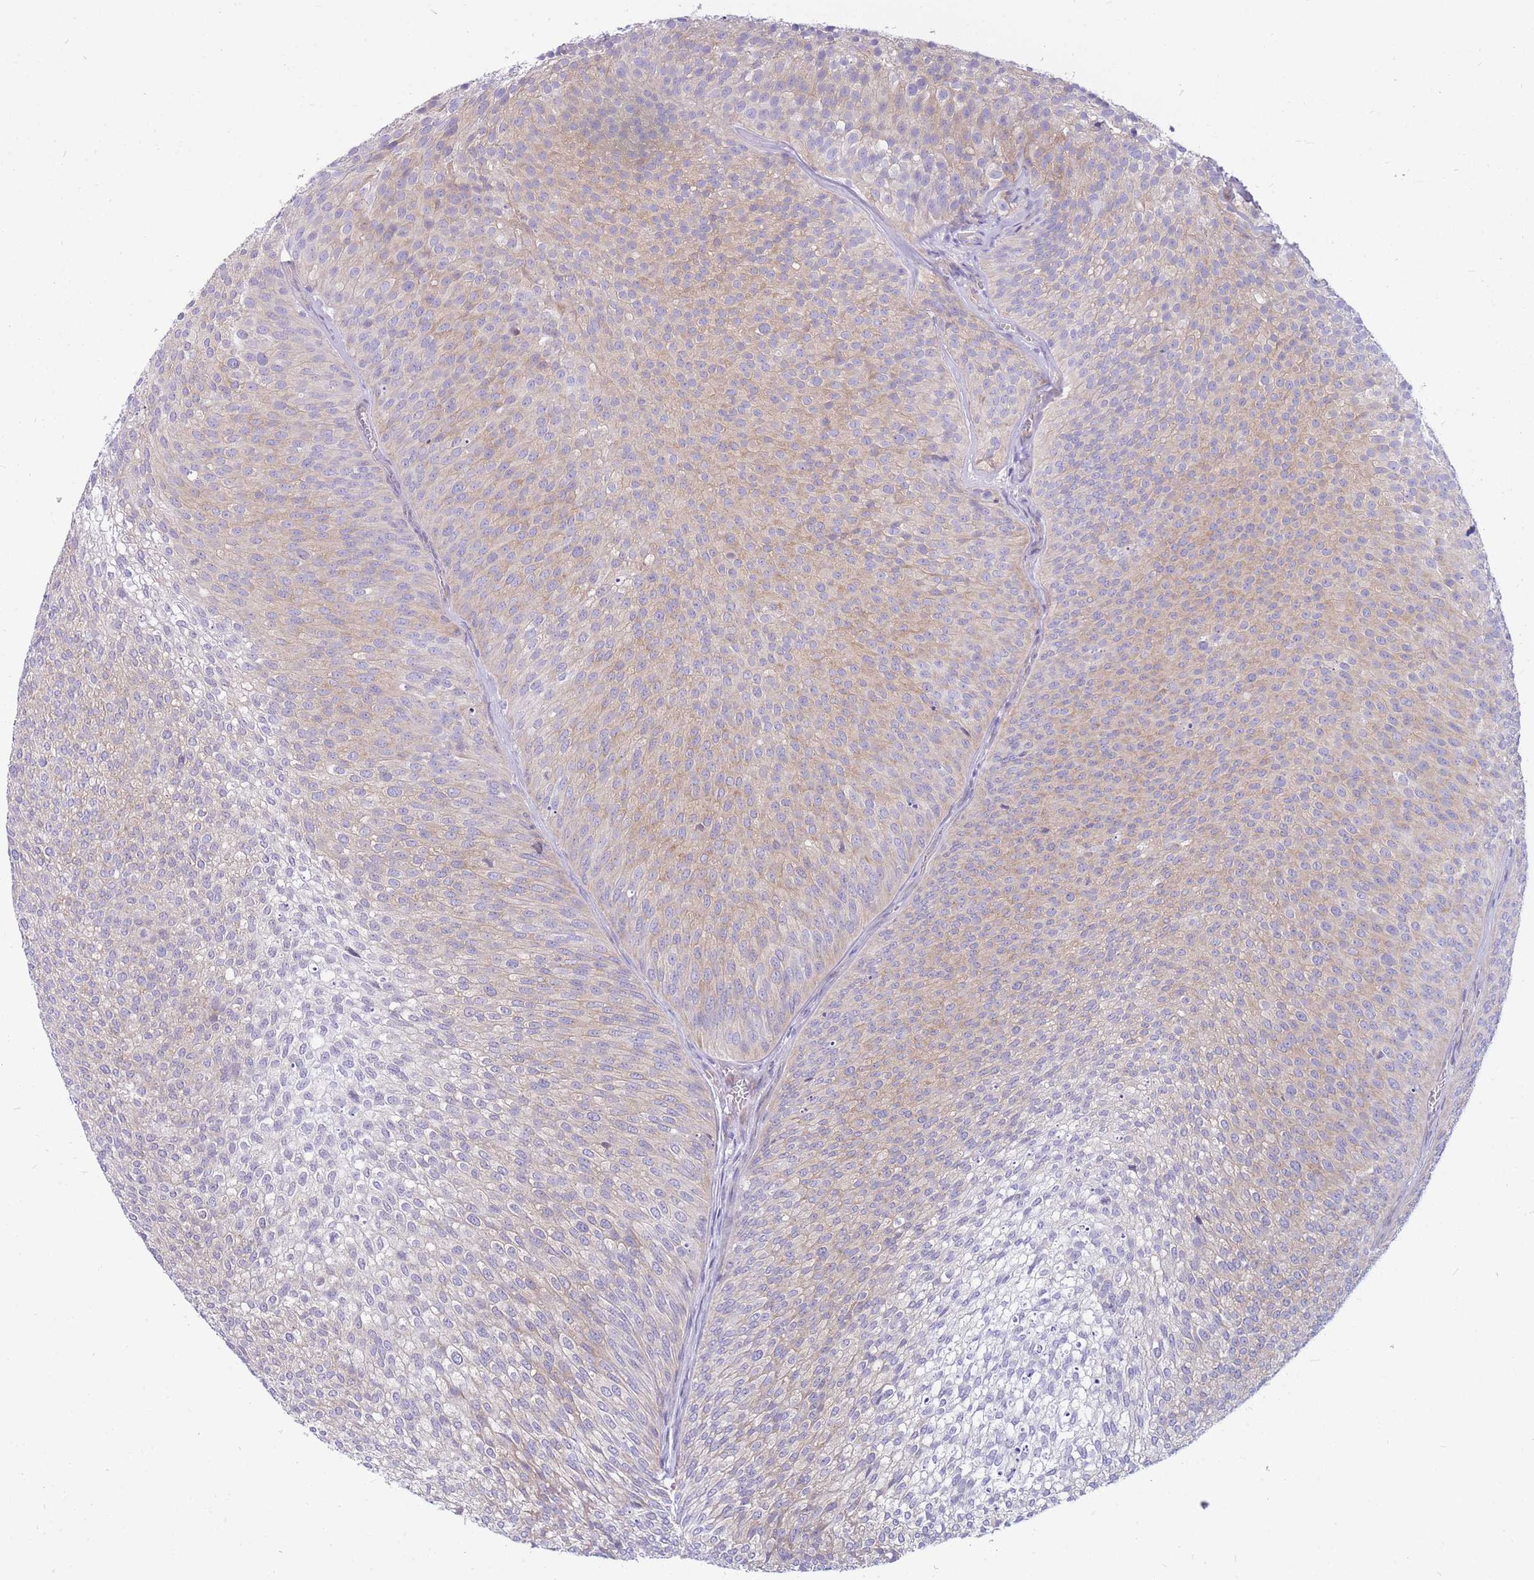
{"staining": {"intensity": "weak", "quantity": "<25%", "location": "cytoplasmic/membranous"}, "tissue": "urothelial cancer", "cell_type": "Tumor cells", "image_type": "cancer", "snomed": [{"axis": "morphology", "description": "Urothelial carcinoma, Low grade"}, {"axis": "topography", "description": "Urinary bladder"}], "caption": "Urothelial carcinoma (low-grade) was stained to show a protein in brown. There is no significant positivity in tumor cells.", "gene": "MTSS2", "patient": {"sex": "male", "age": 91}}